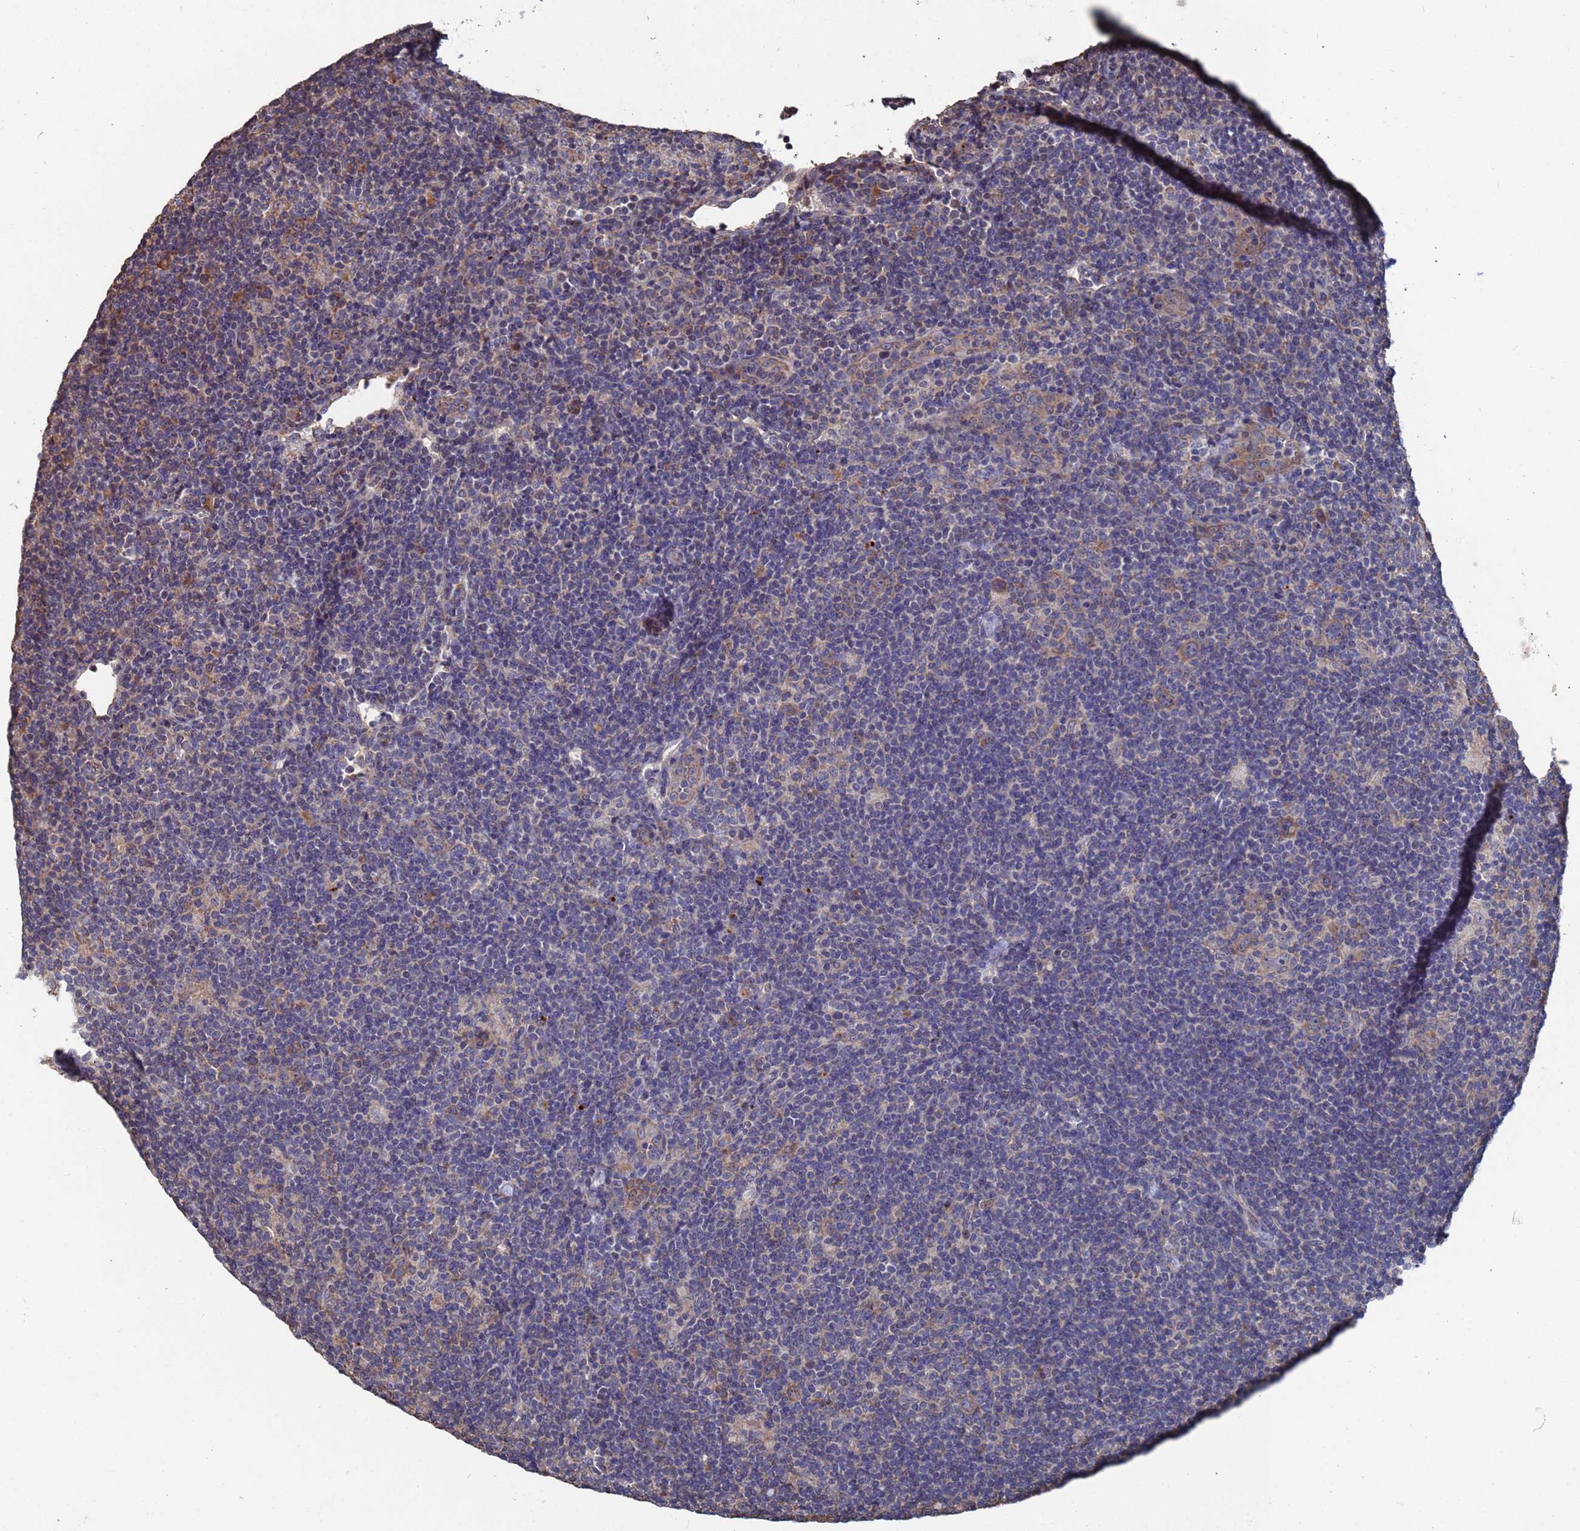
{"staining": {"intensity": "moderate", "quantity": "25%-75%", "location": "cytoplasmic/membranous"}, "tissue": "lymphoma", "cell_type": "Tumor cells", "image_type": "cancer", "snomed": [{"axis": "morphology", "description": "Hodgkin's disease, NOS"}, {"axis": "topography", "description": "Lymph node"}], "caption": "High-power microscopy captured an IHC image of Hodgkin's disease, revealing moderate cytoplasmic/membranous positivity in approximately 25%-75% of tumor cells.", "gene": "CFAP119", "patient": {"sex": "female", "age": 57}}